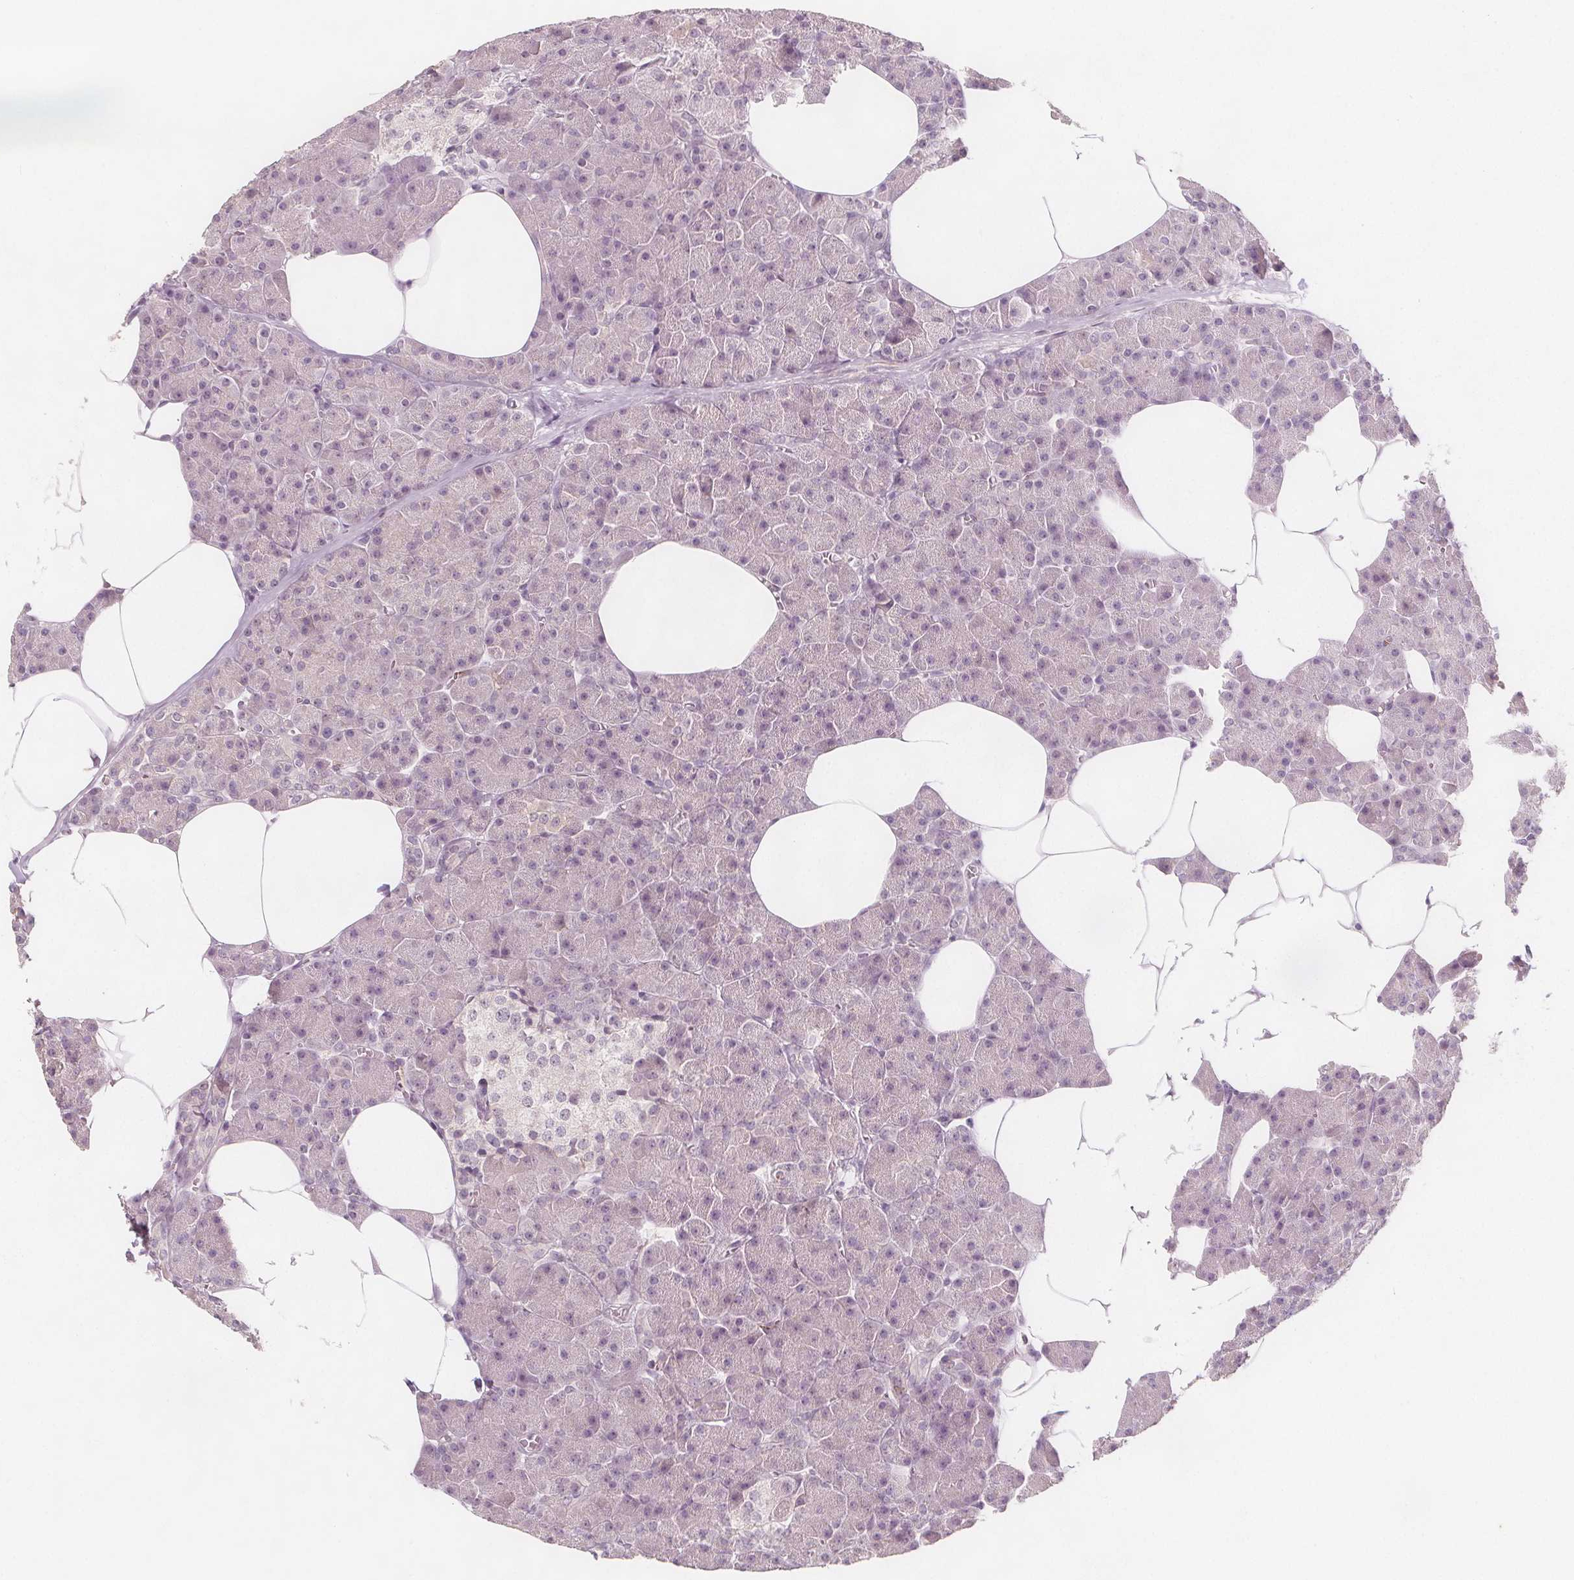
{"staining": {"intensity": "negative", "quantity": "none", "location": "none"}, "tissue": "pancreas", "cell_type": "Exocrine glandular cells", "image_type": "normal", "snomed": [{"axis": "morphology", "description": "Normal tissue, NOS"}, {"axis": "topography", "description": "Pancreas"}], "caption": "Immunohistochemistry (IHC) image of benign pancreas: pancreas stained with DAB displays no significant protein expression in exocrine glandular cells.", "gene": "C1orf167", "patient": {"sex": "female", "age": 45}}